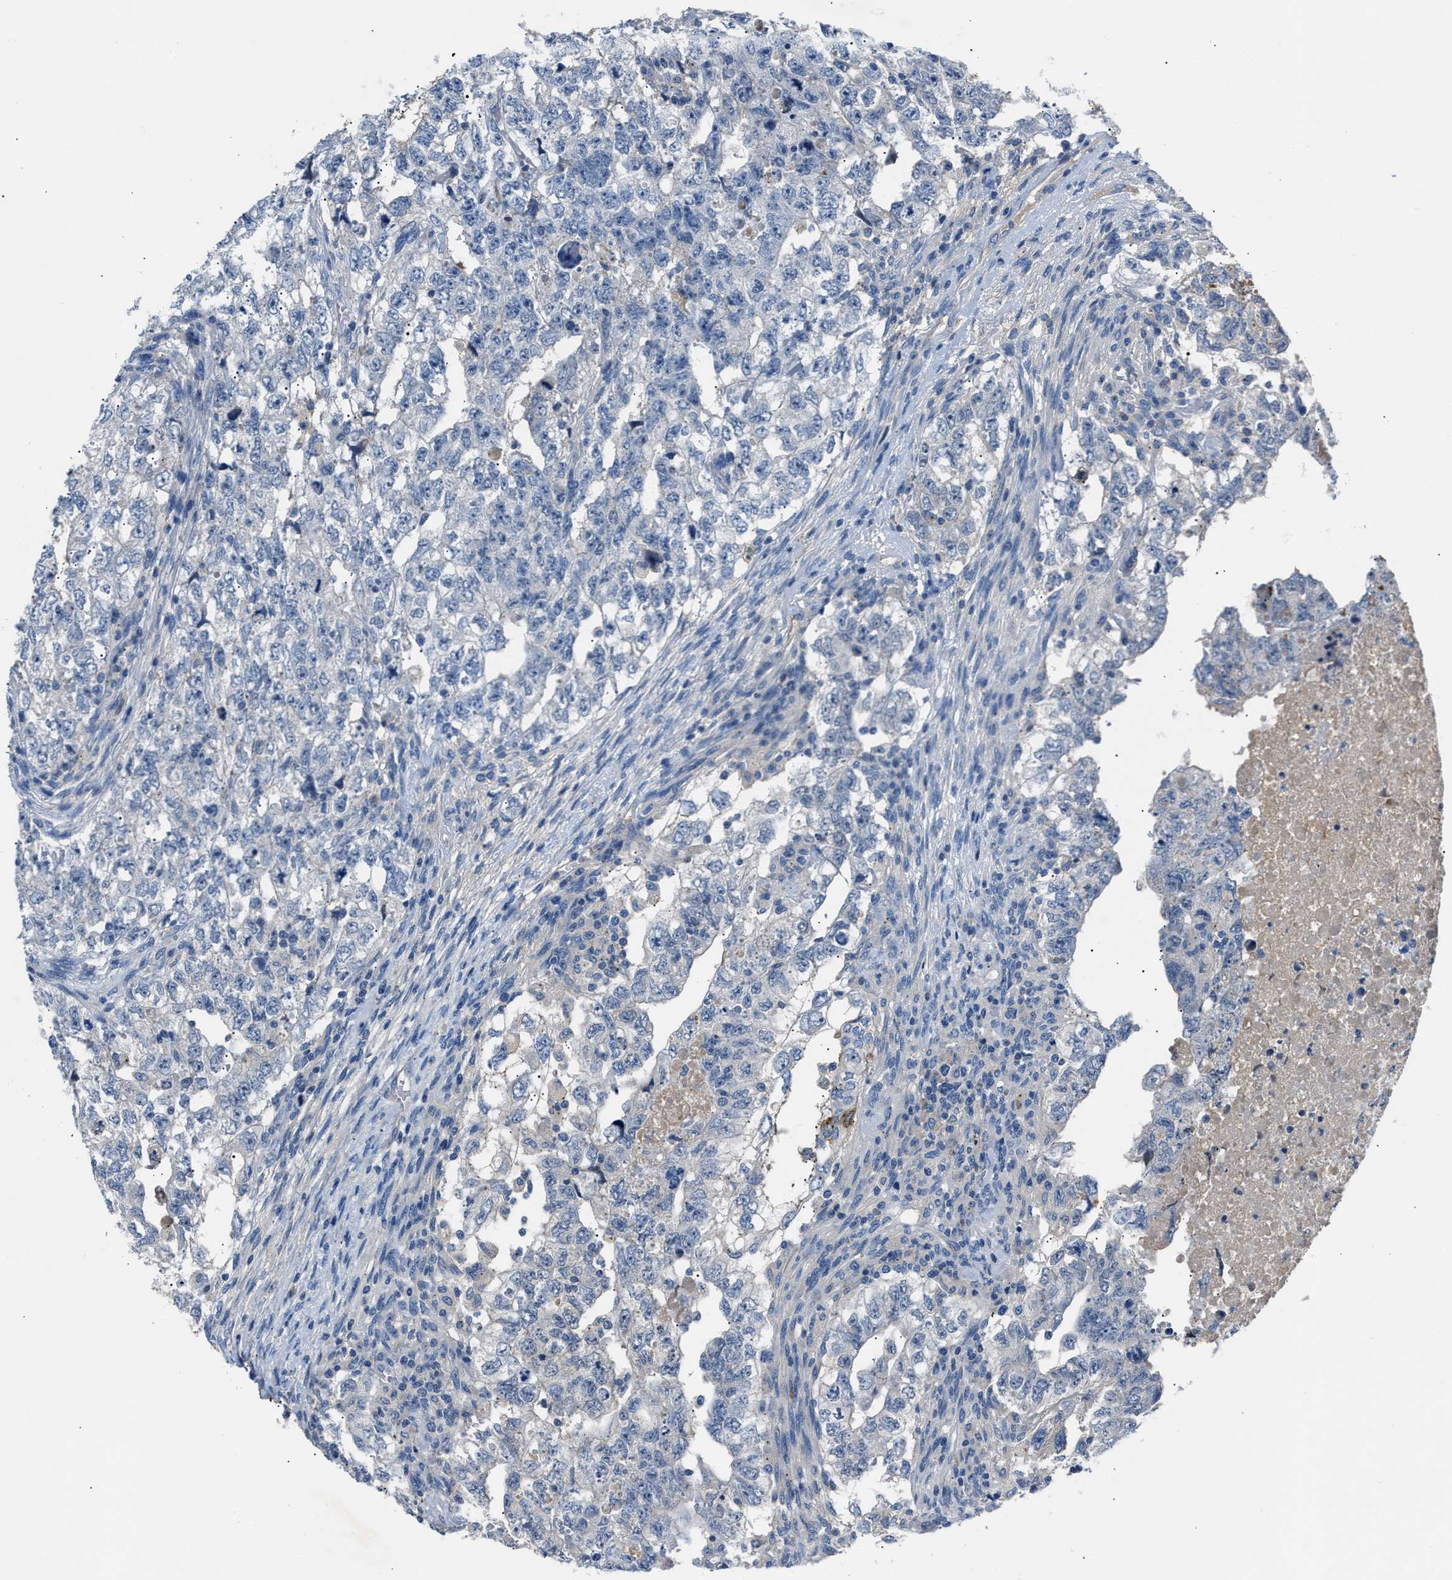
{"staining": {"intensity": "negative", "quantity": "none", "location": "none"}, "tissue": "testis cancer", "cell_type": "Tumor cells", "image_type": "cancer", "snomed": [{"axis": "morphology", "description": "Carcinoma, Embryonal, NOS"}, {"axis": "topography", "description": "Testis"}], "caption": "Testis cancer was stained to show a protein in brown. There is no significant positivity in tumor cells.", "gene": "DNAAF5", "patient": {"sex": "male", "age": 36}}